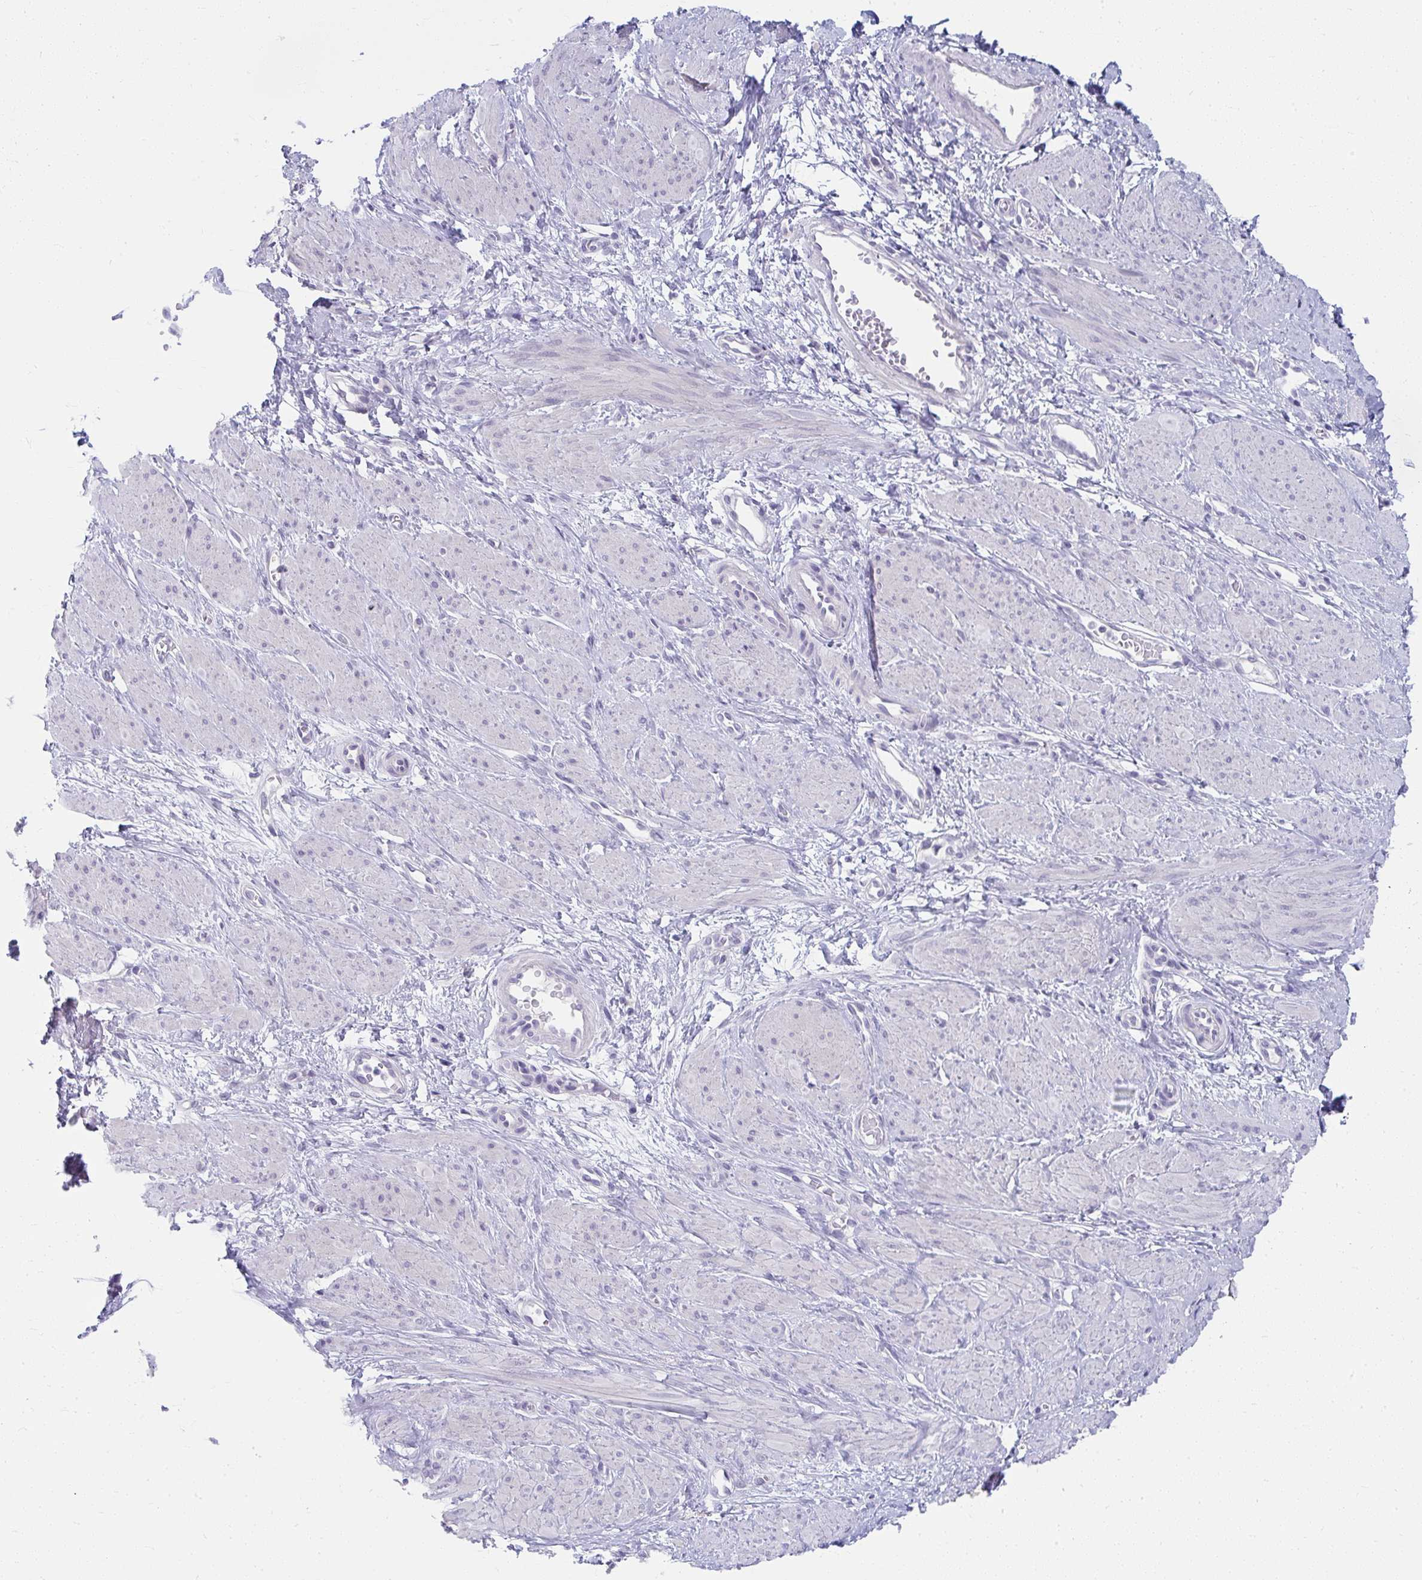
{"staining": {"intensity": "negative", "quantity": "none", "location": "none"}, "tissue": "smooth muscle", "cell_type": "Smooth muscle cells", "image_type": "normal", "snomed": [{"axis": "morphology", "description": "Normal tissue, NOS"}, {"axis": "topography", "description": "Smooth muscle"}, {"axis": "topography", "description": "Uterus"}], "caption": "Immunohistochemistry (IHC) image of normal smooth muscle: smooth muscle stained with DAB displays no significant protein staining in smooth muscle cells.", "gene": "UGT3A2", "patient": {"sex": "female", "age": 39}}